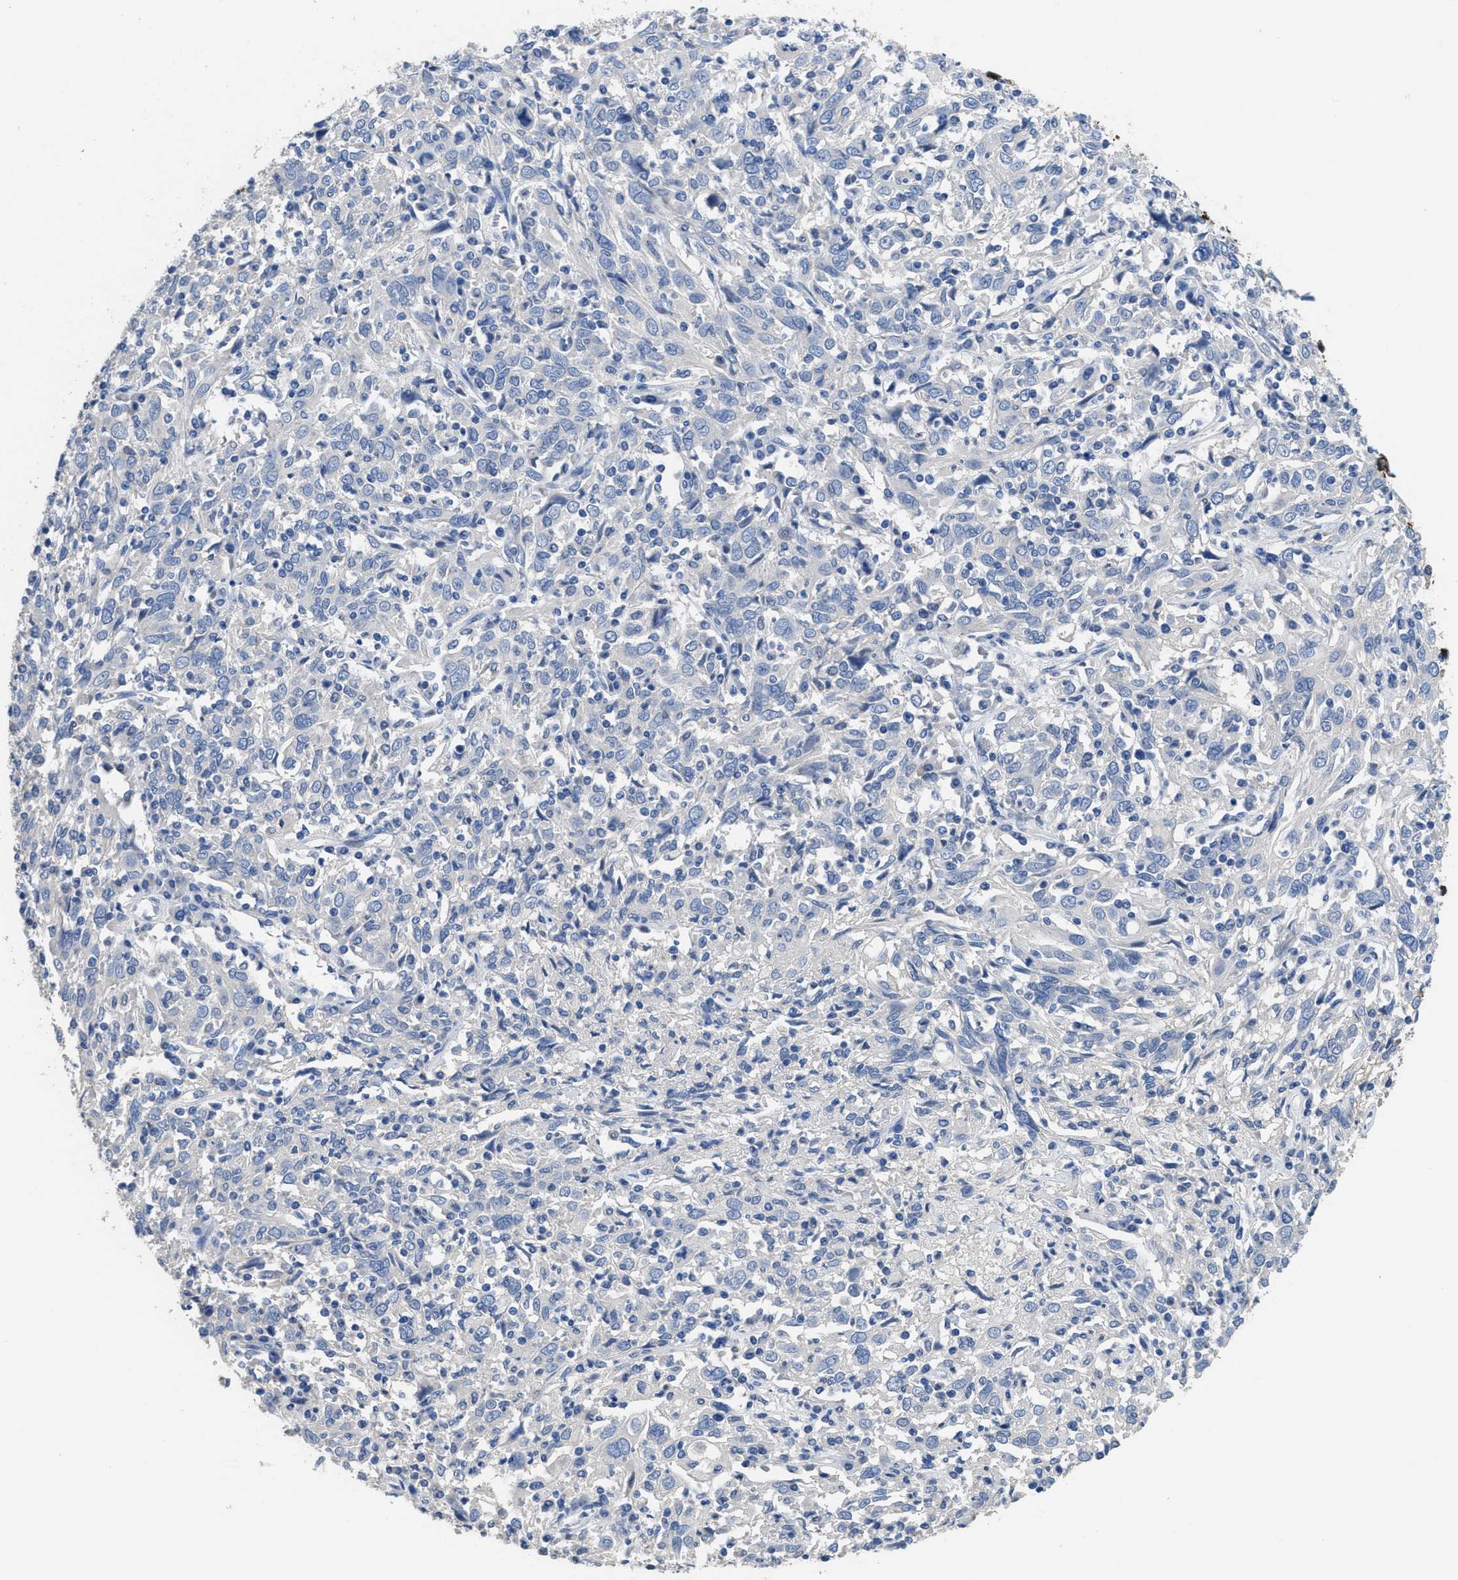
{"staining": {"intensity": "negative", "quantity": "none", "location": "none"}, "tissue": "cervical cancer", "cell_type": "Tumor cells", "image_type": "cancer", "snomed": [{"axis": "morphology", "description": "Squamous cell carcinoma, NOS"}, {"axis": "topography", "description": "Cervix"}], "caption": "Tumor cells show no significant protein positivity in cervical cancer.", "gene": "CA9", "patient": {"sex": "female", "age": 46}}